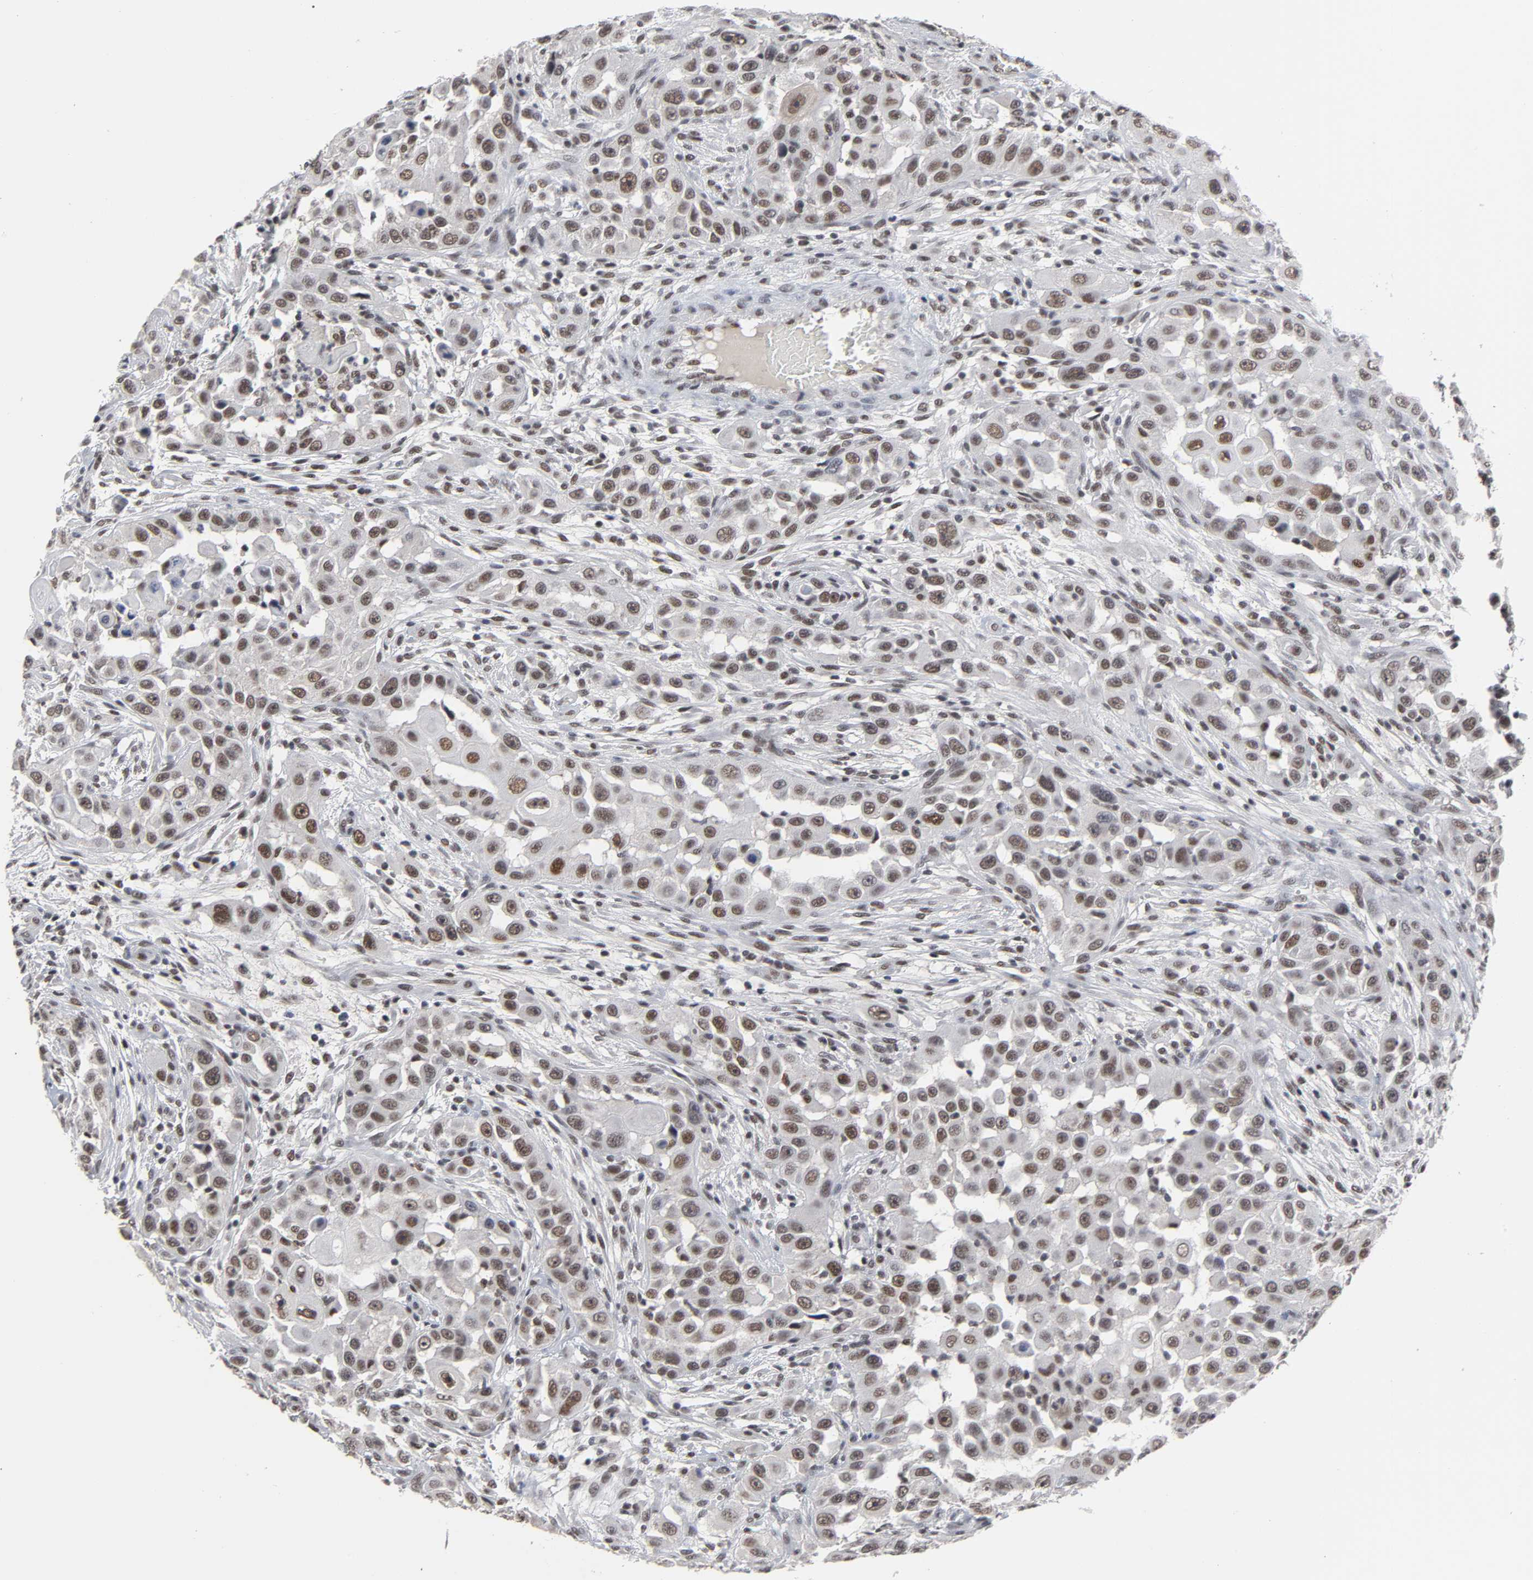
{"staining": {"intensity": "weak", "quantity": ">75%", "location": "nuclear"}, "tissue": "head and neck cancer", "cell_type": "Tumor cells", "image_type": "cancer", "snomed": [{"axis": "morphology", "description": "Carcinoma, NOS"}, {"axis": "topography", "description": "Head-Neck"}], "caption": "Protein staining demonstrates weak nuclear positivity in about >75% of tumor cells in carcinoma (head and neck).", "gene": "TRIM33", "patient": {"sex": "male", "age": 87}}